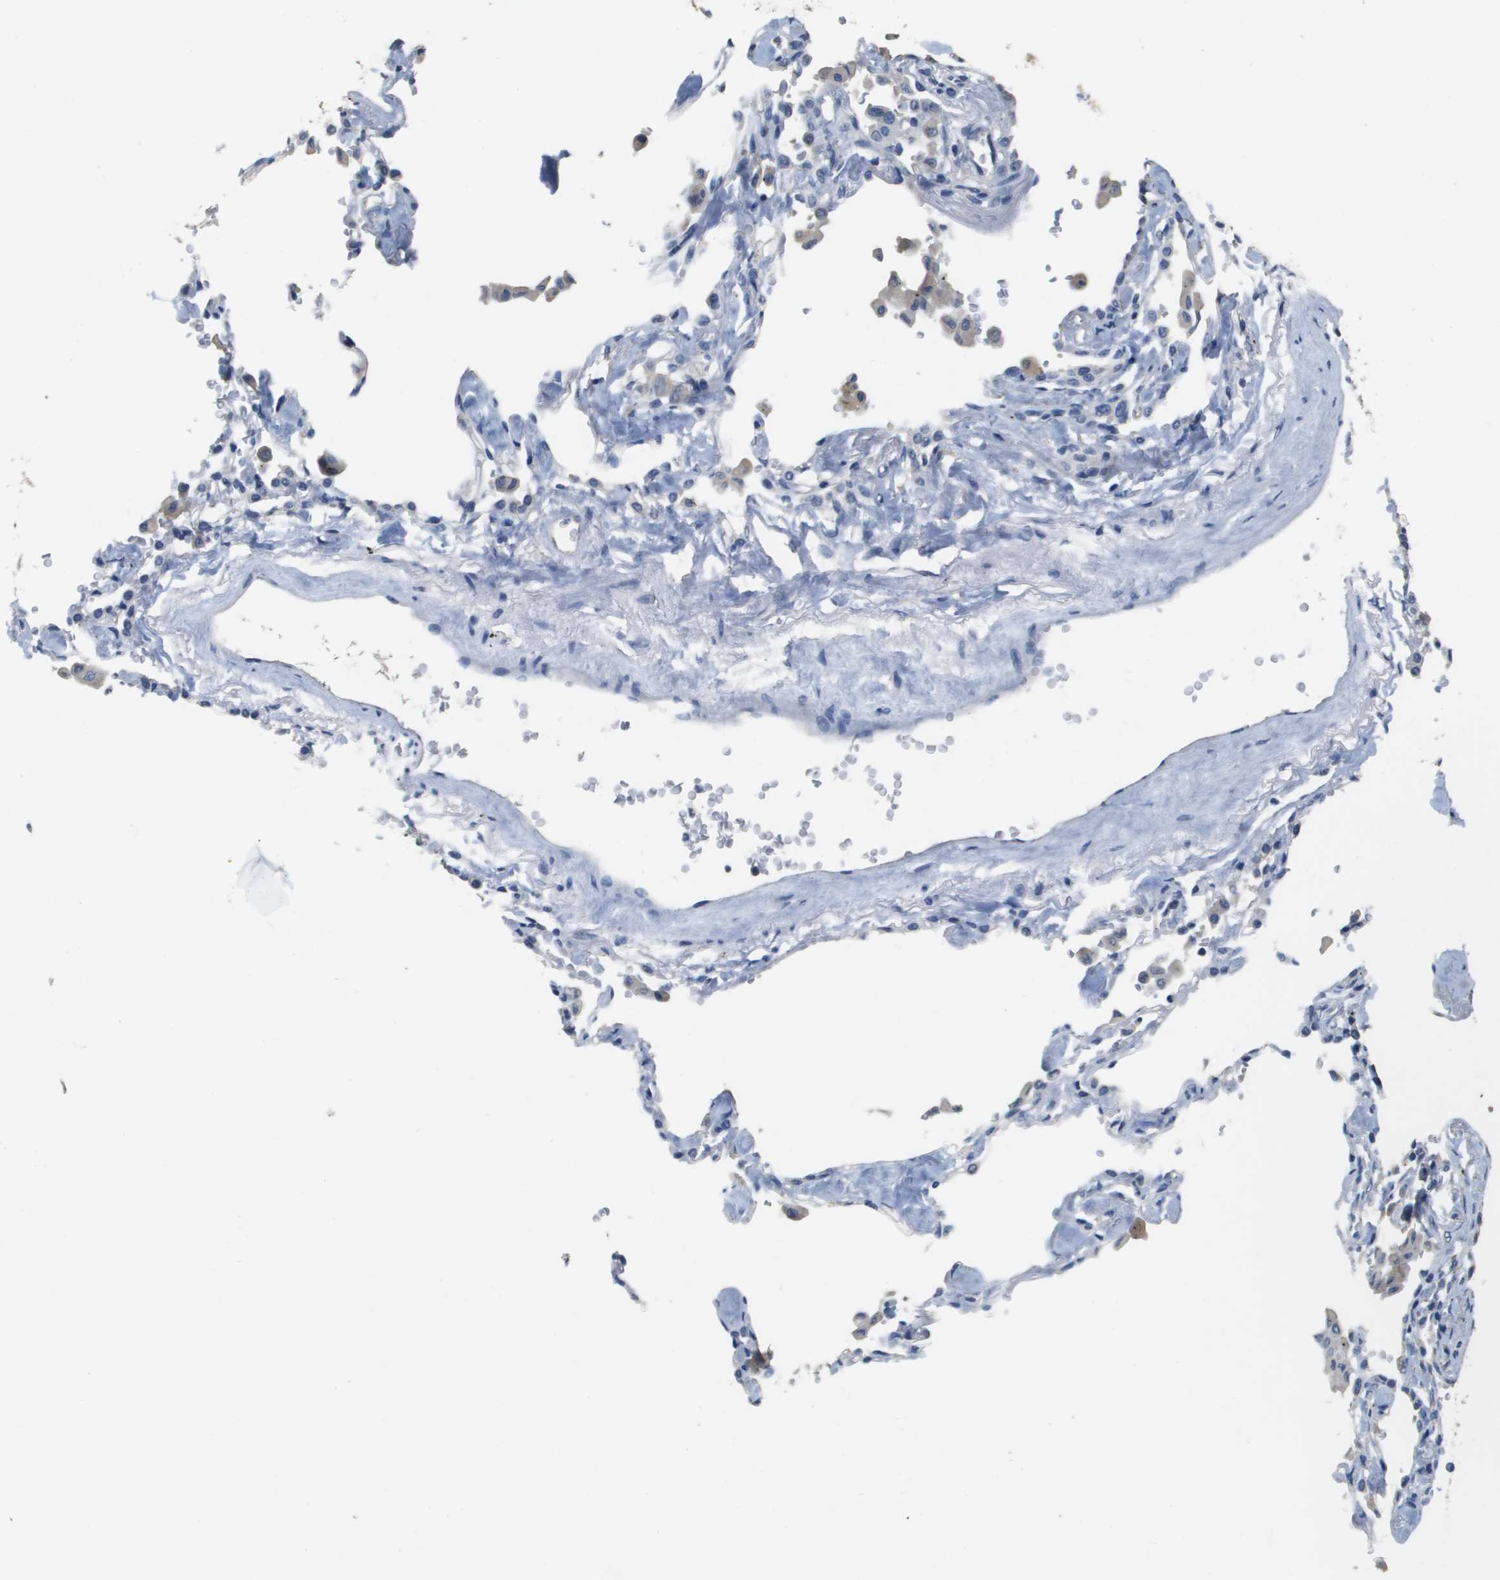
{"staining": {"intensity": "negative", "quantity": "none", "location": "none"}, "tissue": "lung cancer", "cell_type": "Tumor cells", "image_type": "cancer", "snomed": [{"axis": "morphology", "description": "Adenocarcinoma, NOS"}, {"axis": "topography", "description": "Lung"}], "caption": "High power microscopy micrograph of an immunohistochemistry (IHC) micrograph of lung cancer (adenocarcinoma), revealing no significant positivity in tumor cells.", "gene": "MT3", "patient": {"sex": "female", "age": 64}}